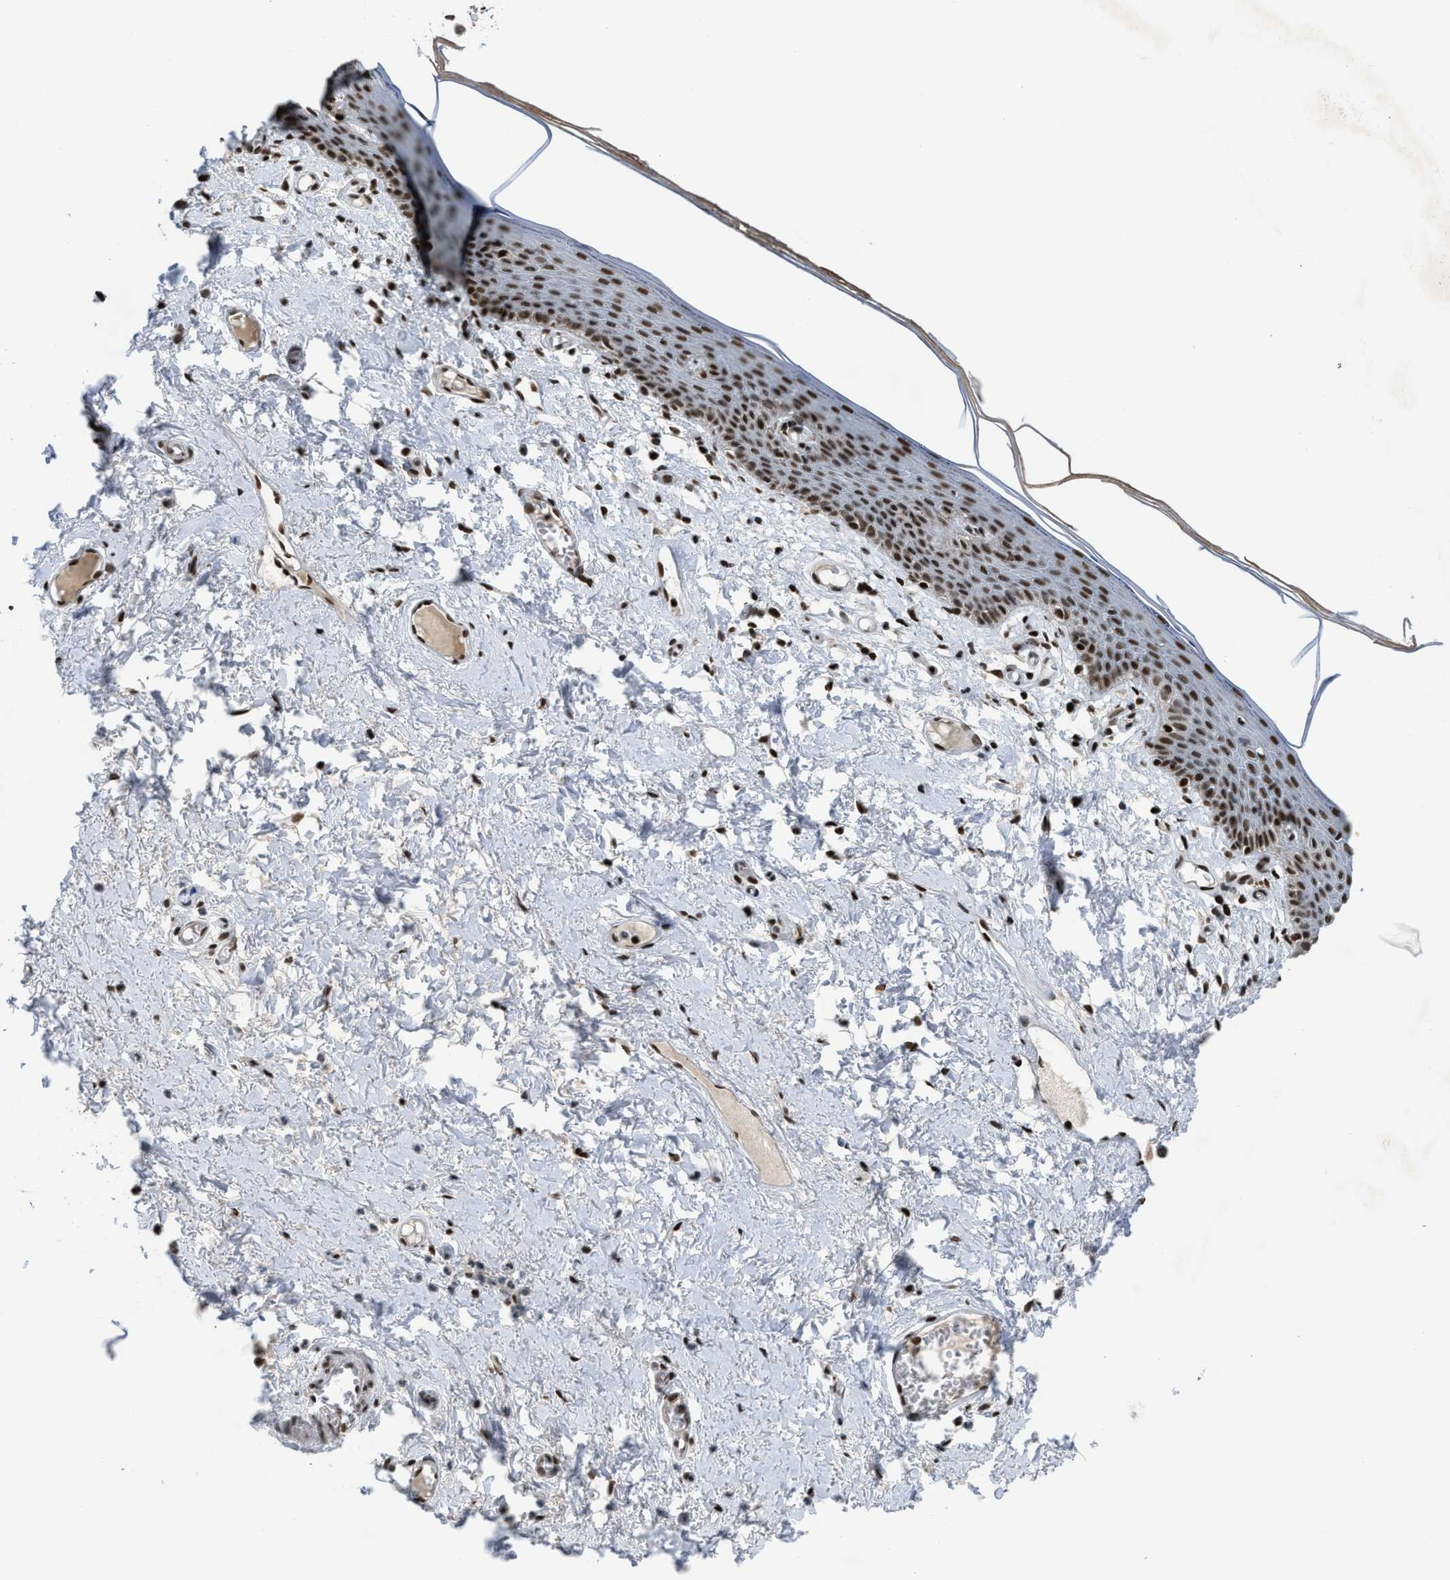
{"staining": {"intensity": "strong", "quantity": ">75%", "location": "nuclear"}, "tissue": "skin", "cell_type": "Epidermal cells", "image_type": "normal", "snomed": [{"axis": "morphology", "description": "Normal tissue, NOS"}, {"axis": "topography", "description": "Vulva"}], "caption": "A high amount of strong nuclear positivity is seen in about >75% of epidermal cells in unremarkable skin.", "gene": "SCAF4", "patient": {"sex": "female", "age": 54}}